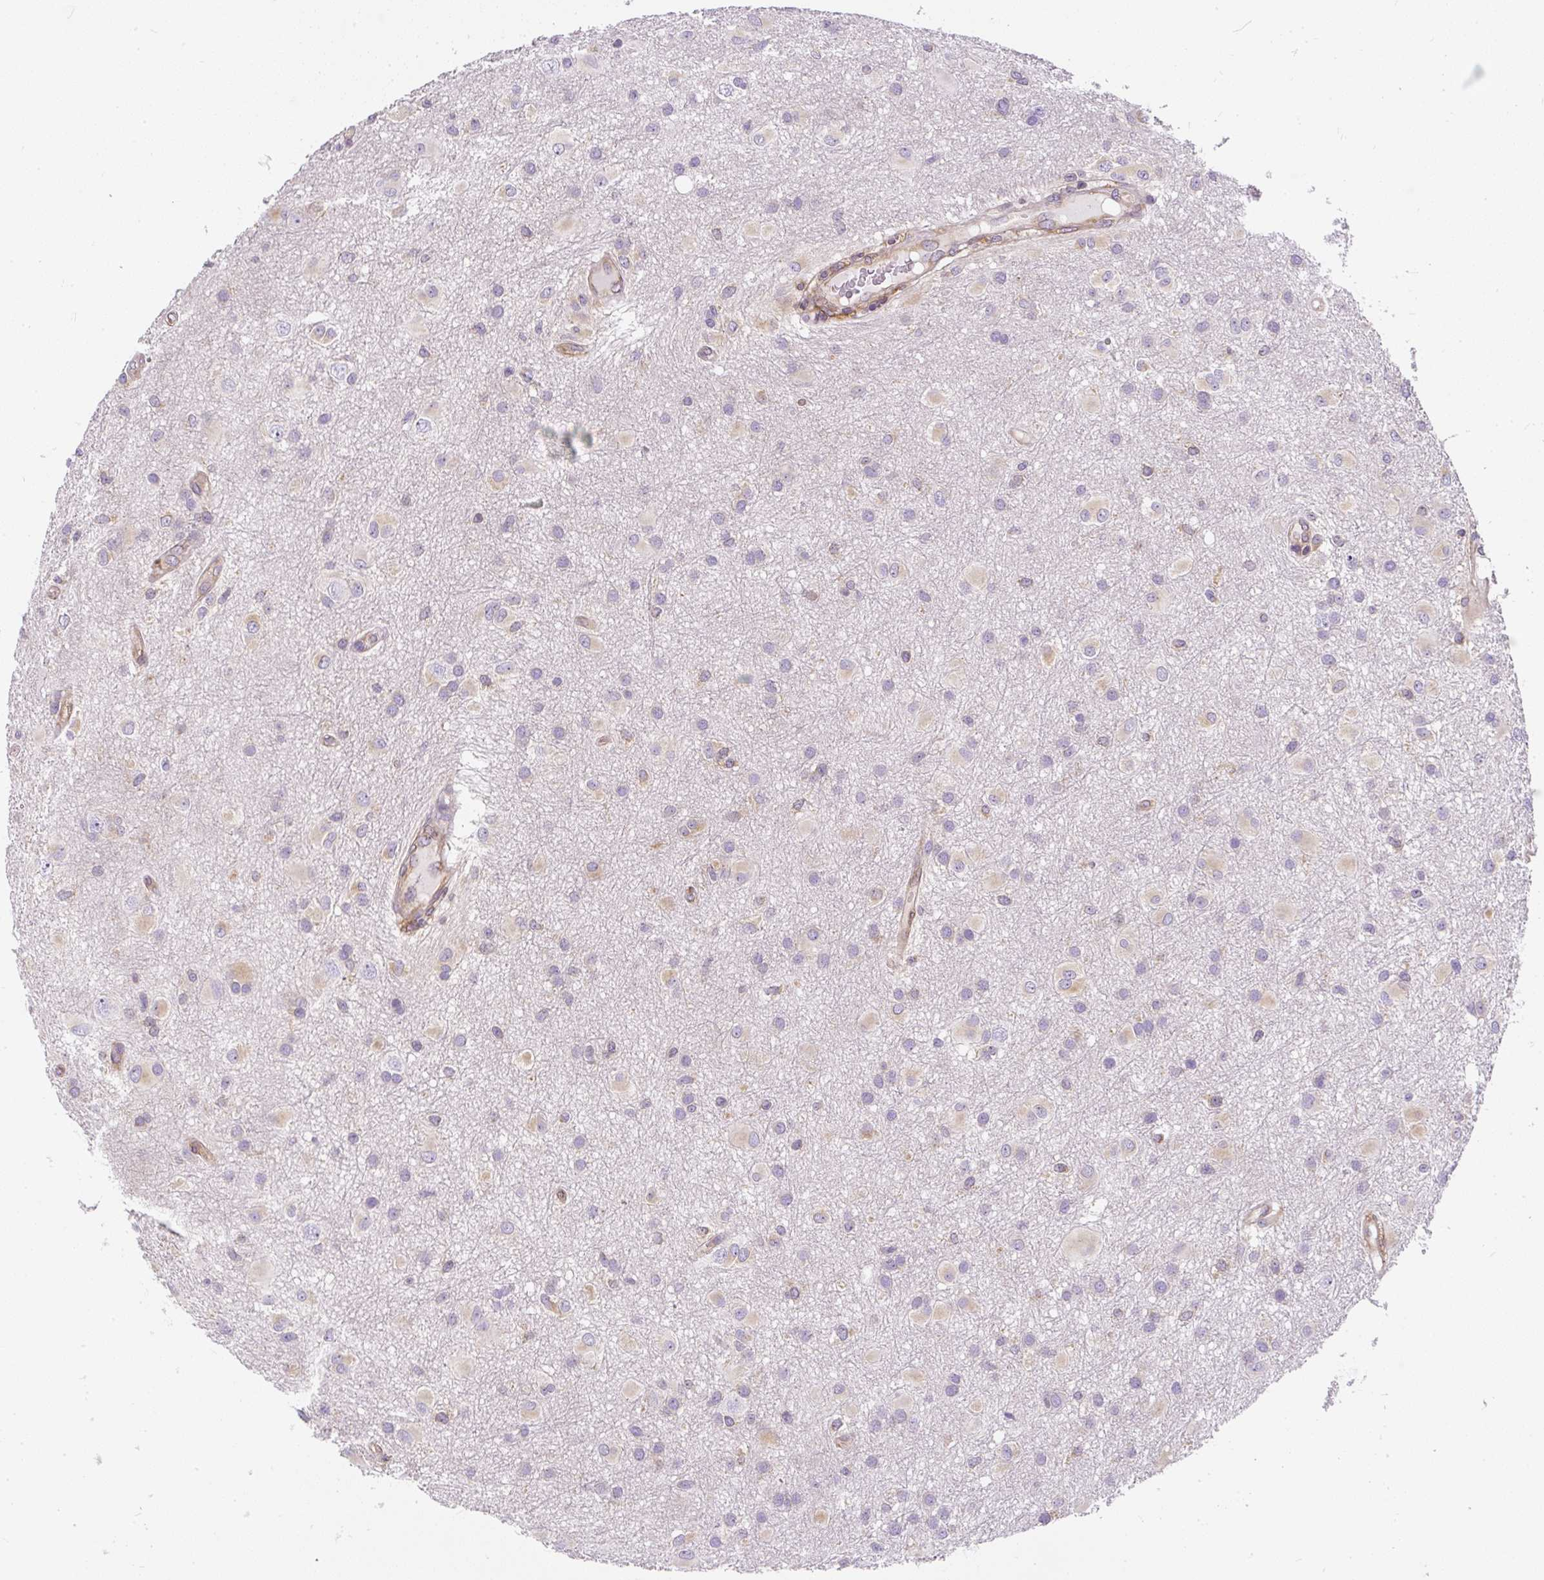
{"staining": {"intensity": "negative", "quantity": "none", "location": "none"}, "tissue": "glioma", "cell_type": "Tumor cells", "image_type": "cancer", "snomed": [{"axis": "morphology", "description": "Glioma, malignant, High grade"}, {"axis": "topography", "description": "Brain"}], "caption": "Glioma was stained to show a protein in brown. There is no significant expression in tumor cells.", "gene": "CYP20A1", "patient": {"sex": "male", "age": 53}}